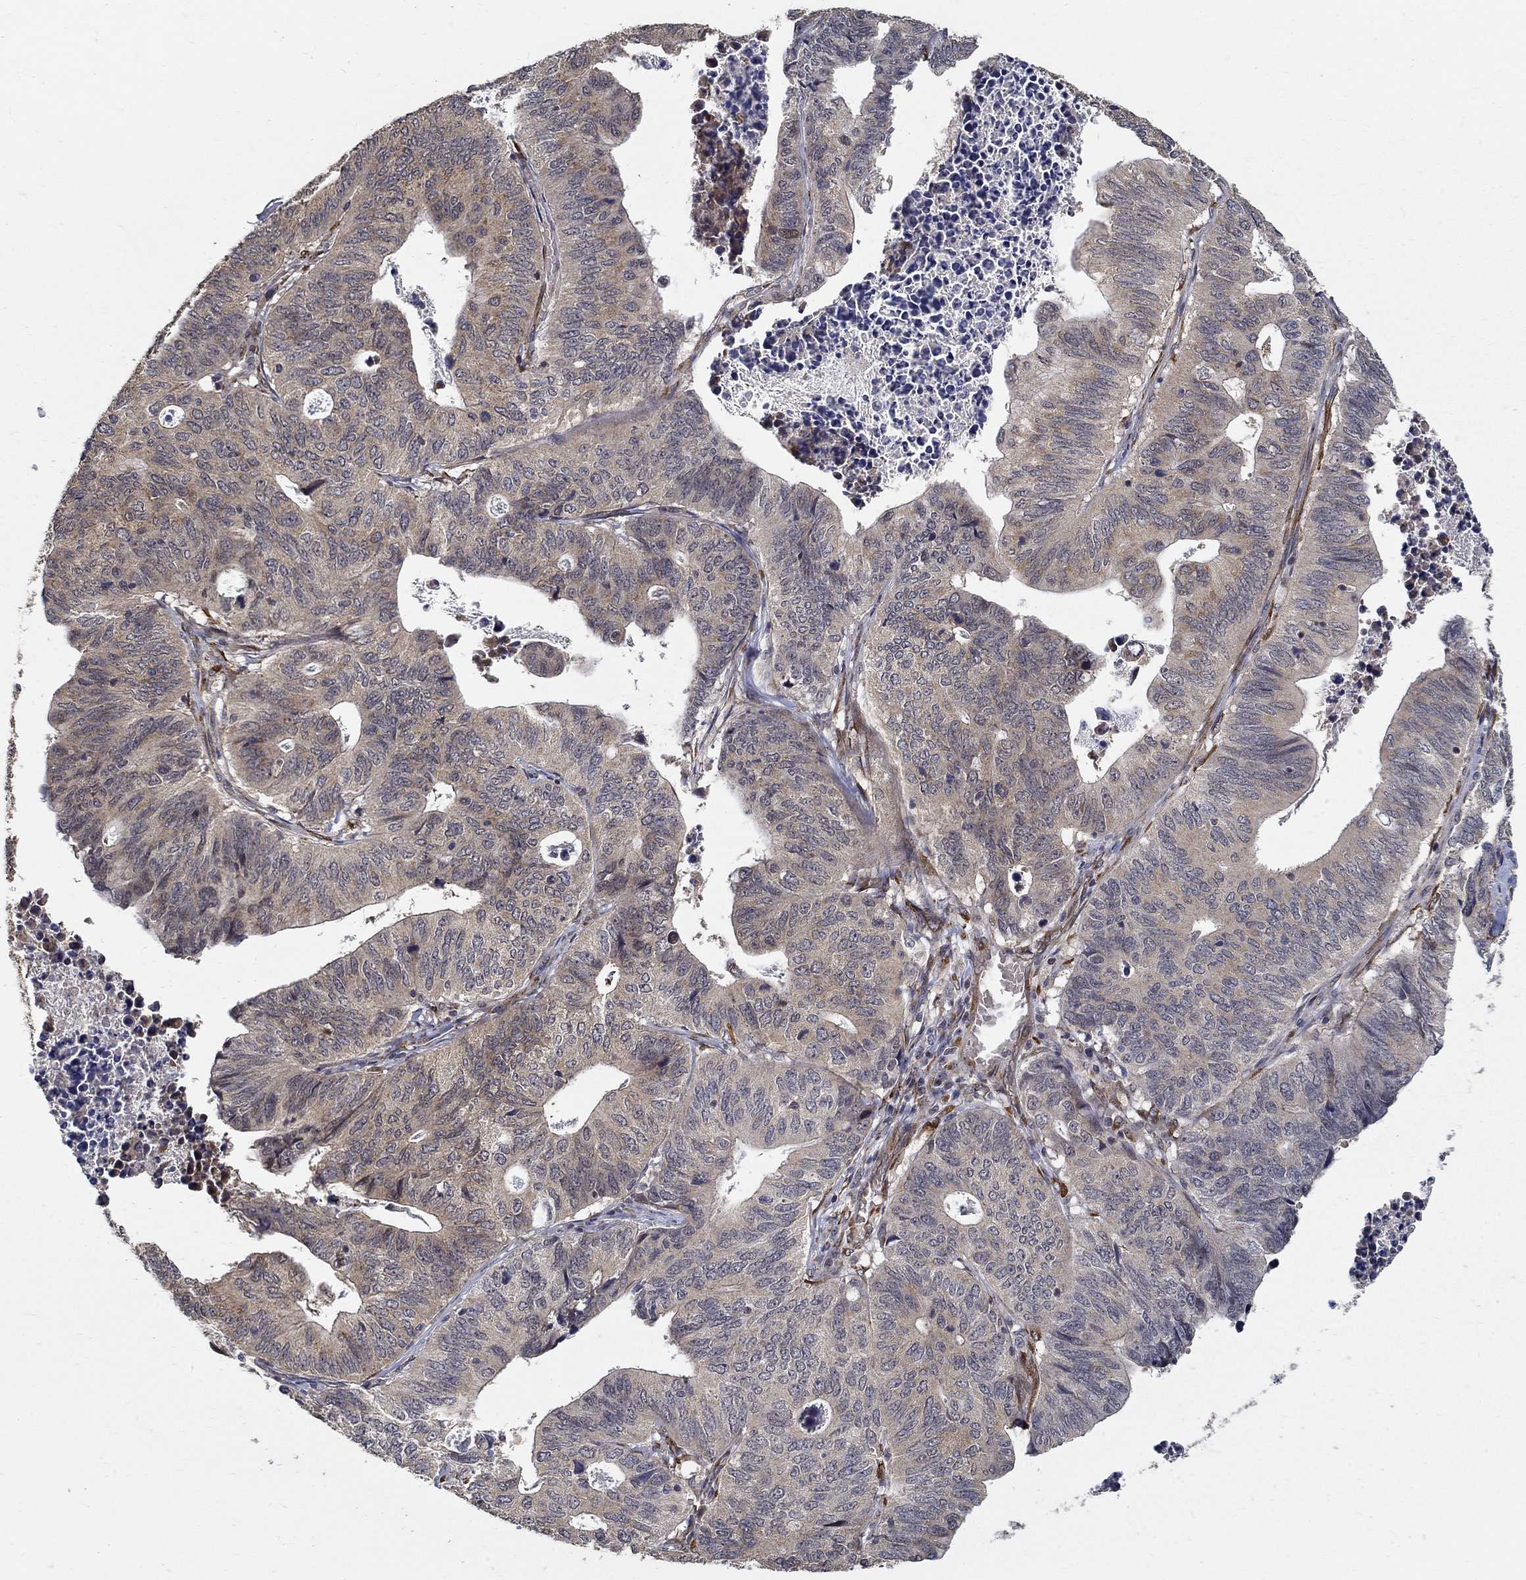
{"staining": {"intensity": "weak", "quantity": "25%-75%", "location": "cytoplasmic/membranous"}, "tissue": "stomach cancer", "cell_type": "Tumor cells", "image_type": "cancer", "snomed": [{"axis": "morphology", "description": "Adenocarcinoma, NOS"}, {"axis": "topography", "description": "Stomach, upper"}], "caption": "Weak cytoplasmic/membranous staining for a protein is appreciated in about 25%-75% of tumor cells of stomach adenocarcinoma using immunohistochemistry (IHC).", "gene": "ZNF594", "patient": {"sex": "female", "age": 67}}